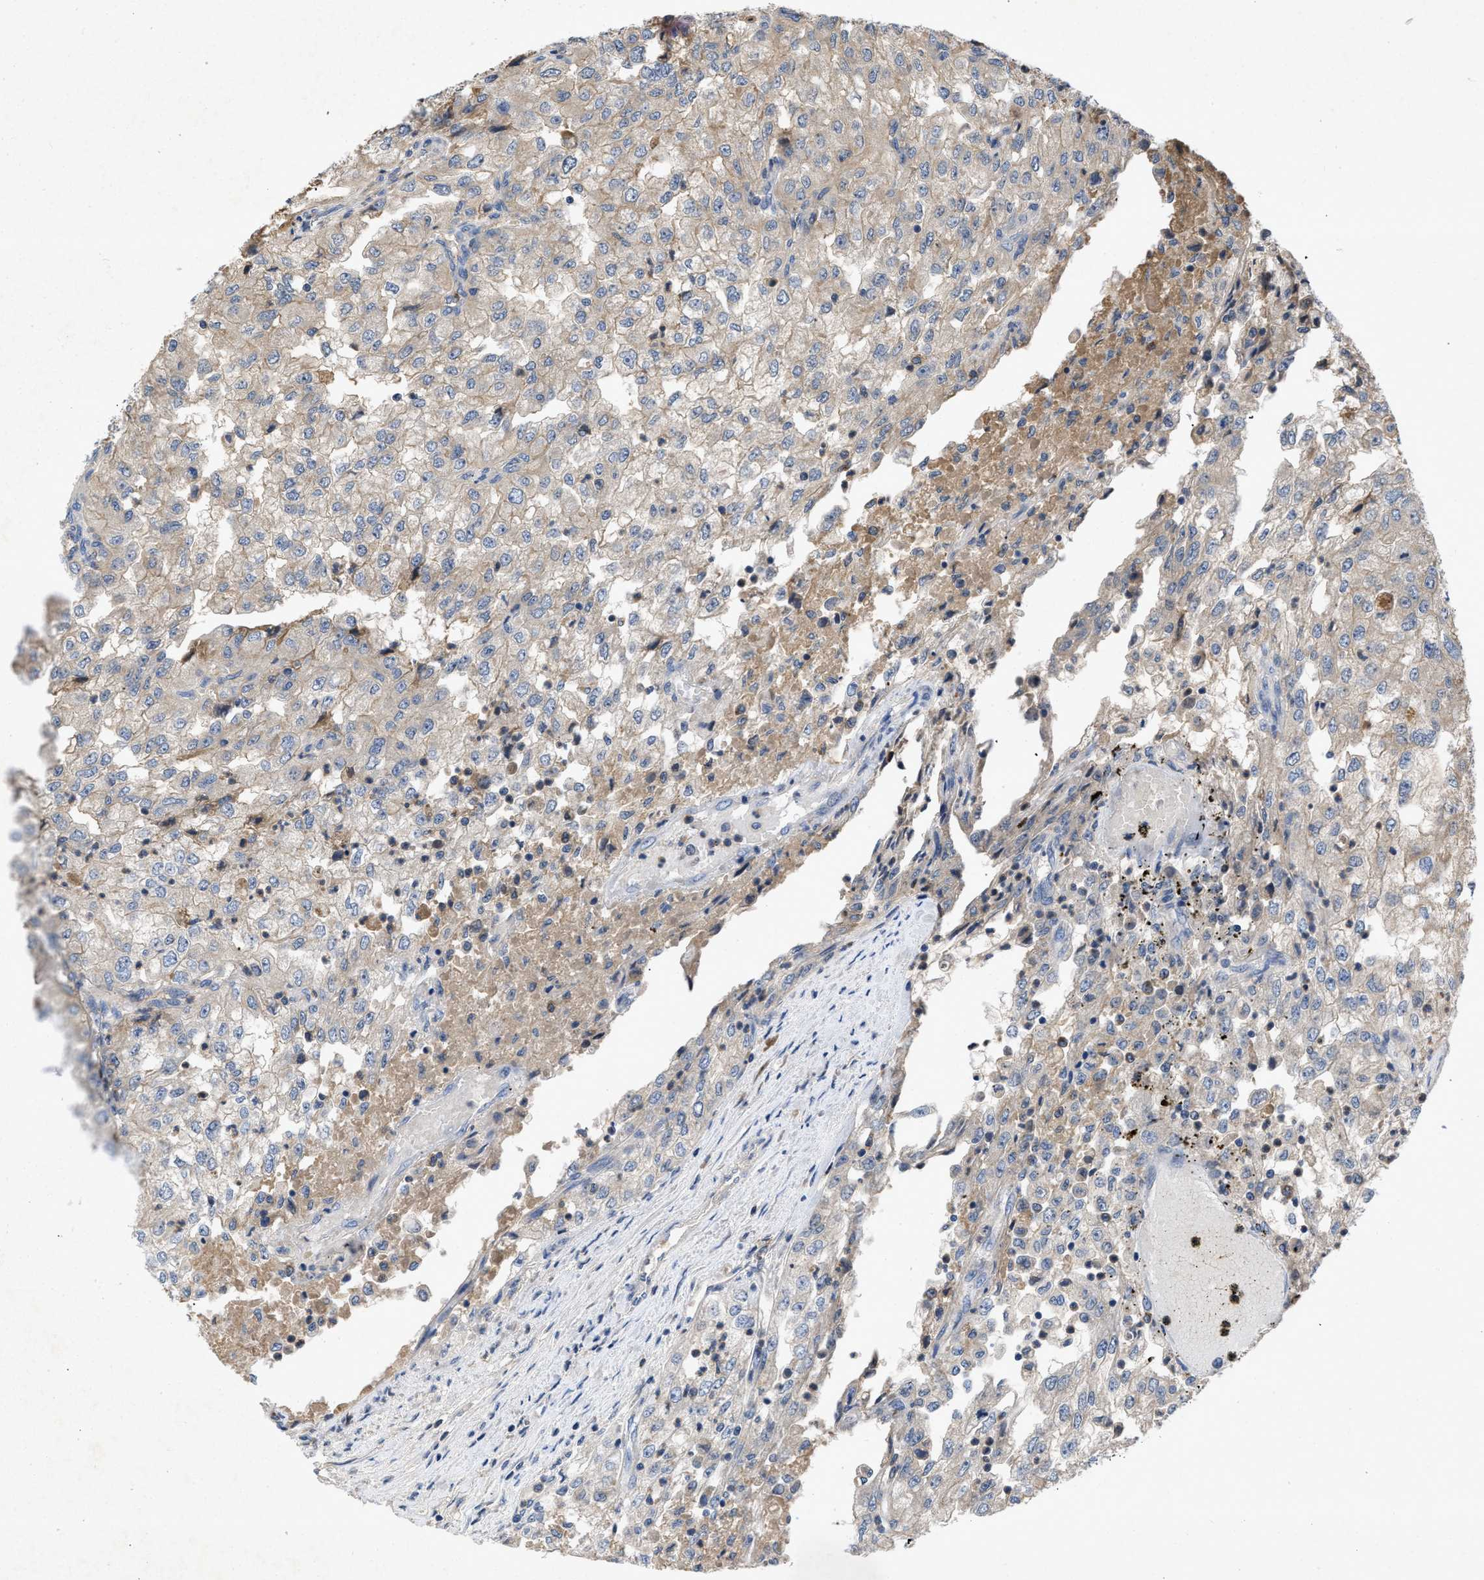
{"staining": {"intensity": "weak", "quantity": ">75%", "location": "cytoplasmic/membranous"}, "tissue": "renal cancer", "cell_type": "Tumor cells", "image_type": "cancer", "snomed": [{"axis": "morphology", "description": "Adenocarcinoma, NOS"}, {"axis": "topography", "description": "Kidney"}], "caption": "Human adenocarcinoma (renal) stained with a brown dye demonstrates weak cytoplasmic/membranous positive staining in about >75% of tumor cells.", "gene": "VPS4A", "patient": {"sex": "female", "age": 54}}